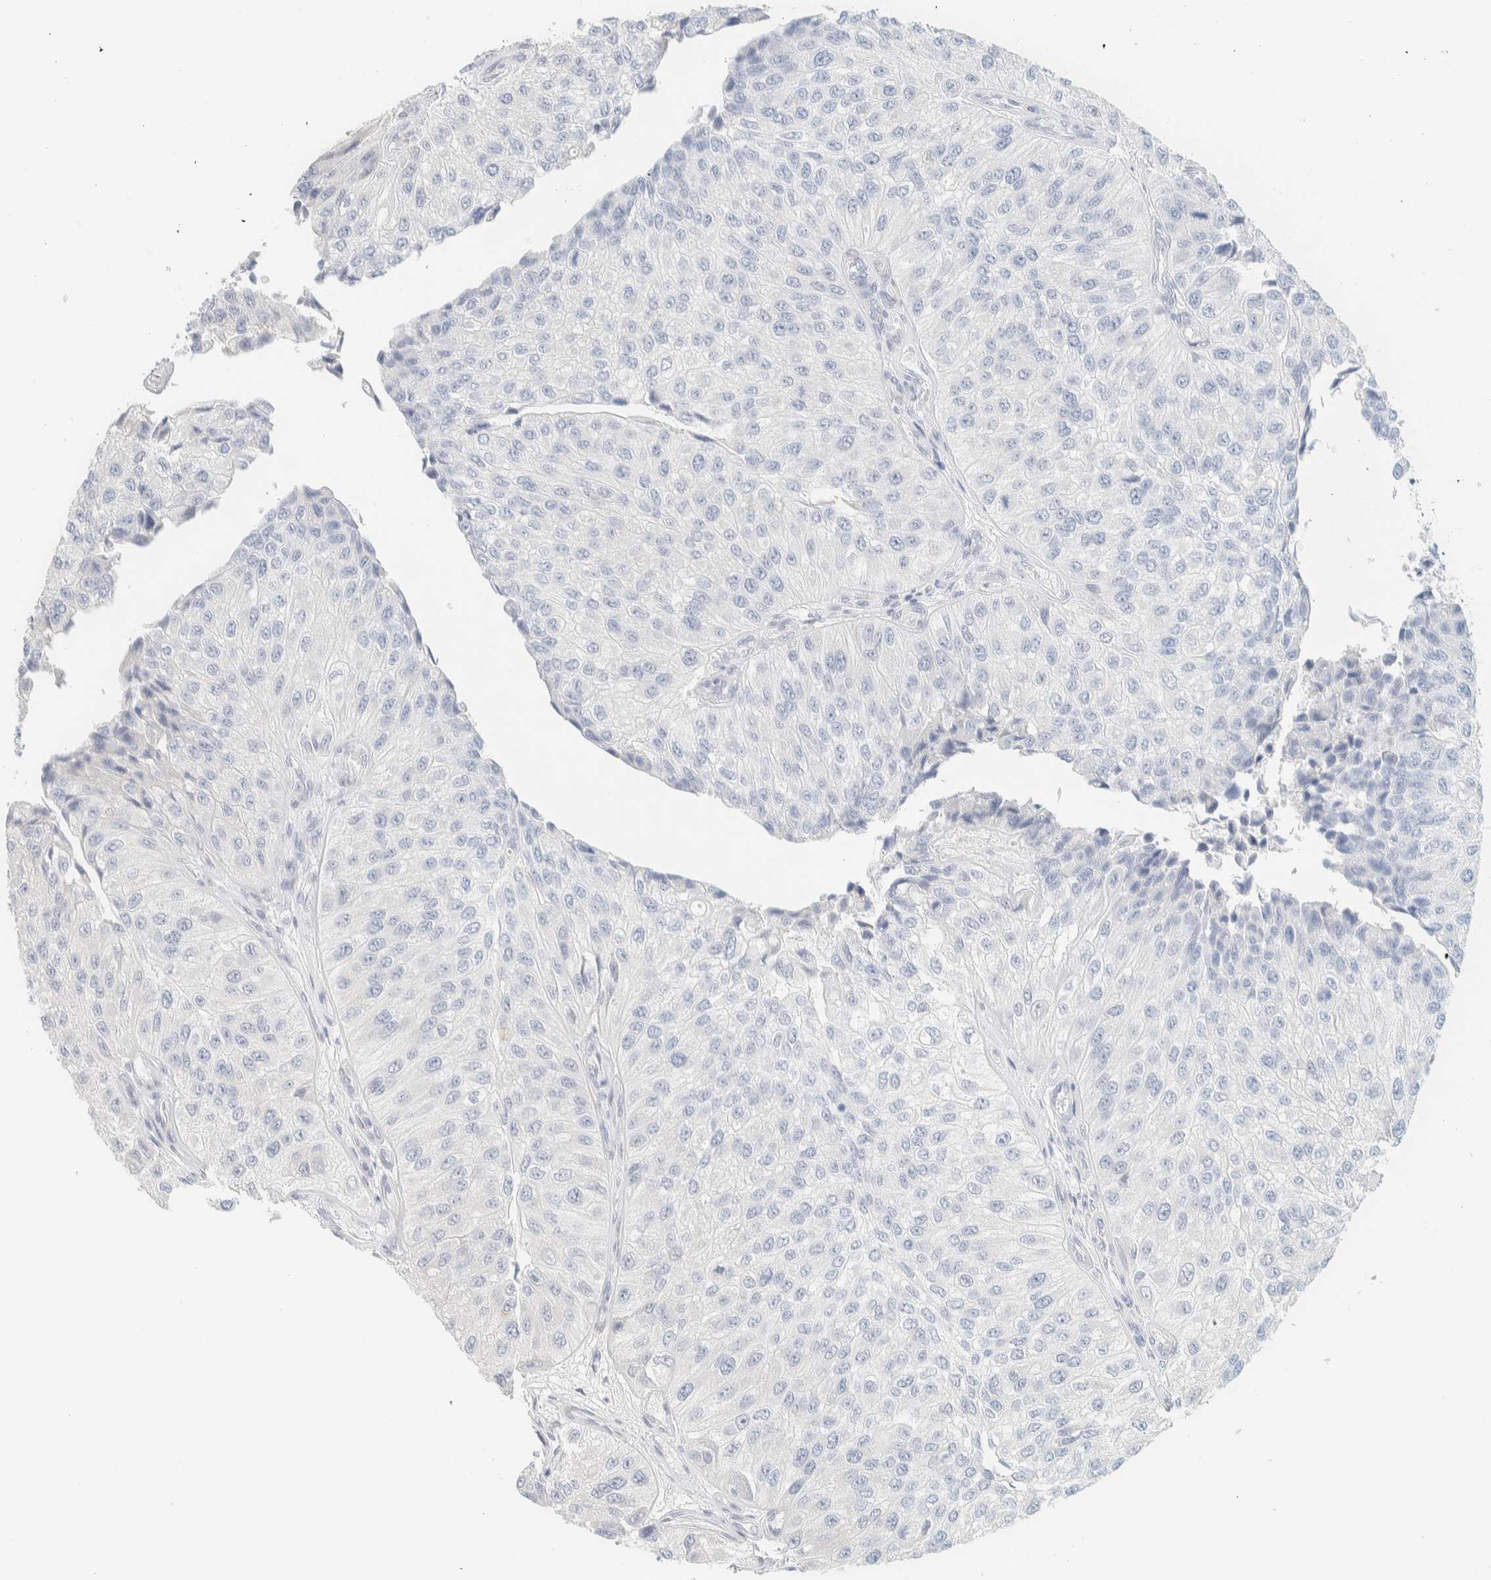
{"staining": {"intensity": "negative", "quantity": "none", "location": "none"}, "tissue": "urothelial cancer", "cell_type": "Tumor cells", "image_type": "cancer", "snomed": [{"axis": "morphology", "description": "Urothelial carcinoma, High grade"}, {"axis": "topography", "description": "Kidney"}, {"axis": "topography", "description": "Urinary bladder"}], "caption": "This is an immunohistochemistry photomicrograph of urothelial carcinoma (high-grade). There is no staining in tumor cells.", "gene": "SPNS3", "patient": {"sex": "male", "age": 77}}